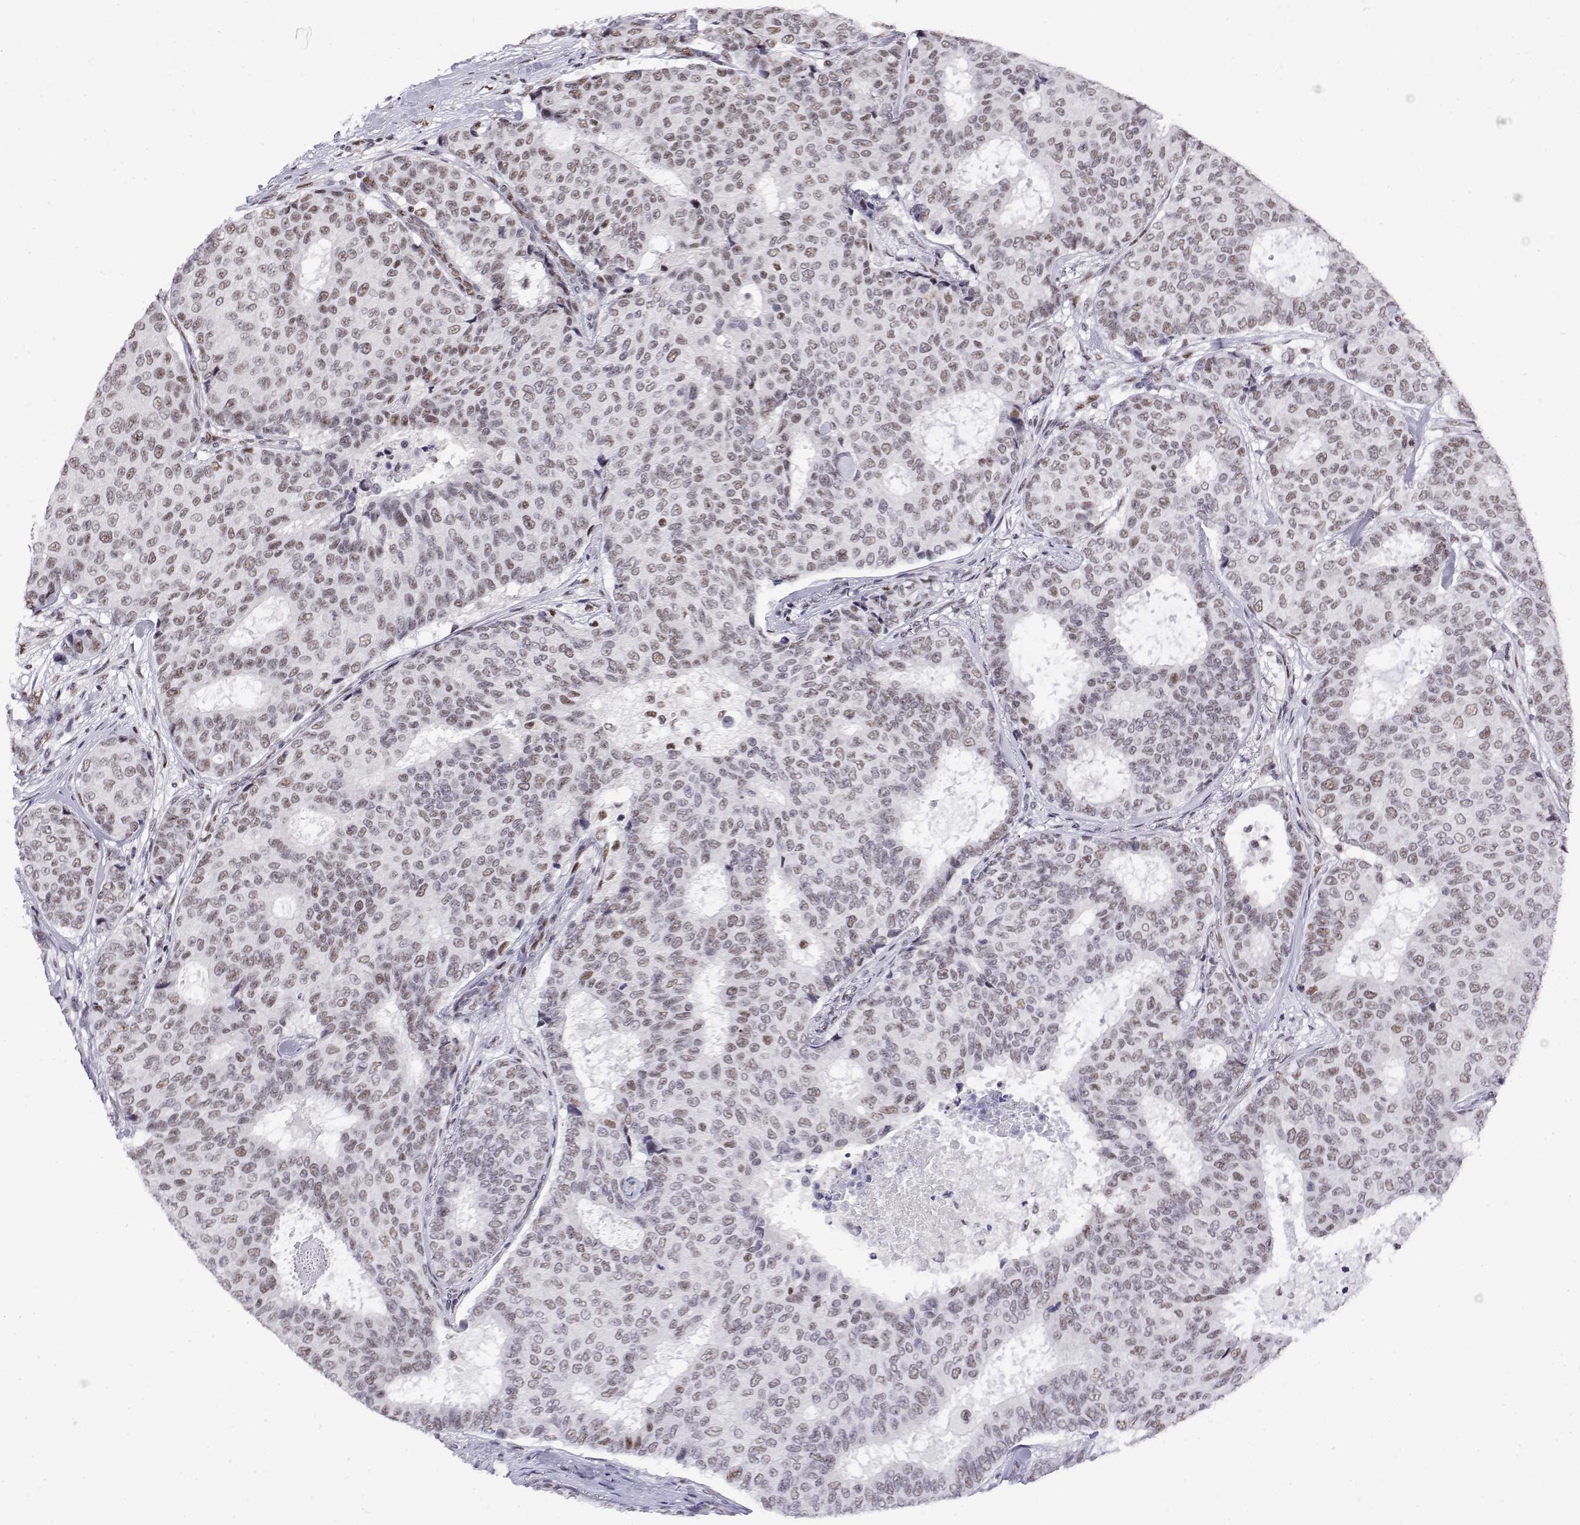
{"staining": {"intensity": "weak", "quantity": "25%-75%", "location": "nuclear"}, "tissue": "breast cancer", "cell_type": "Tumor cells", "image_type": "cancer", "snomed": [{"axis": "morphology", "description": "Duct carcinoma"}, {"axis": "topography", "description": "Breast"}], "caption": "Tumor cells exhibit low levels of weak nuclear expression in about 25%-75% of cells in breast intraductal carcinoma.", "gene": "POLDIP3", "patient": {"sex": "female", "age": 75}}